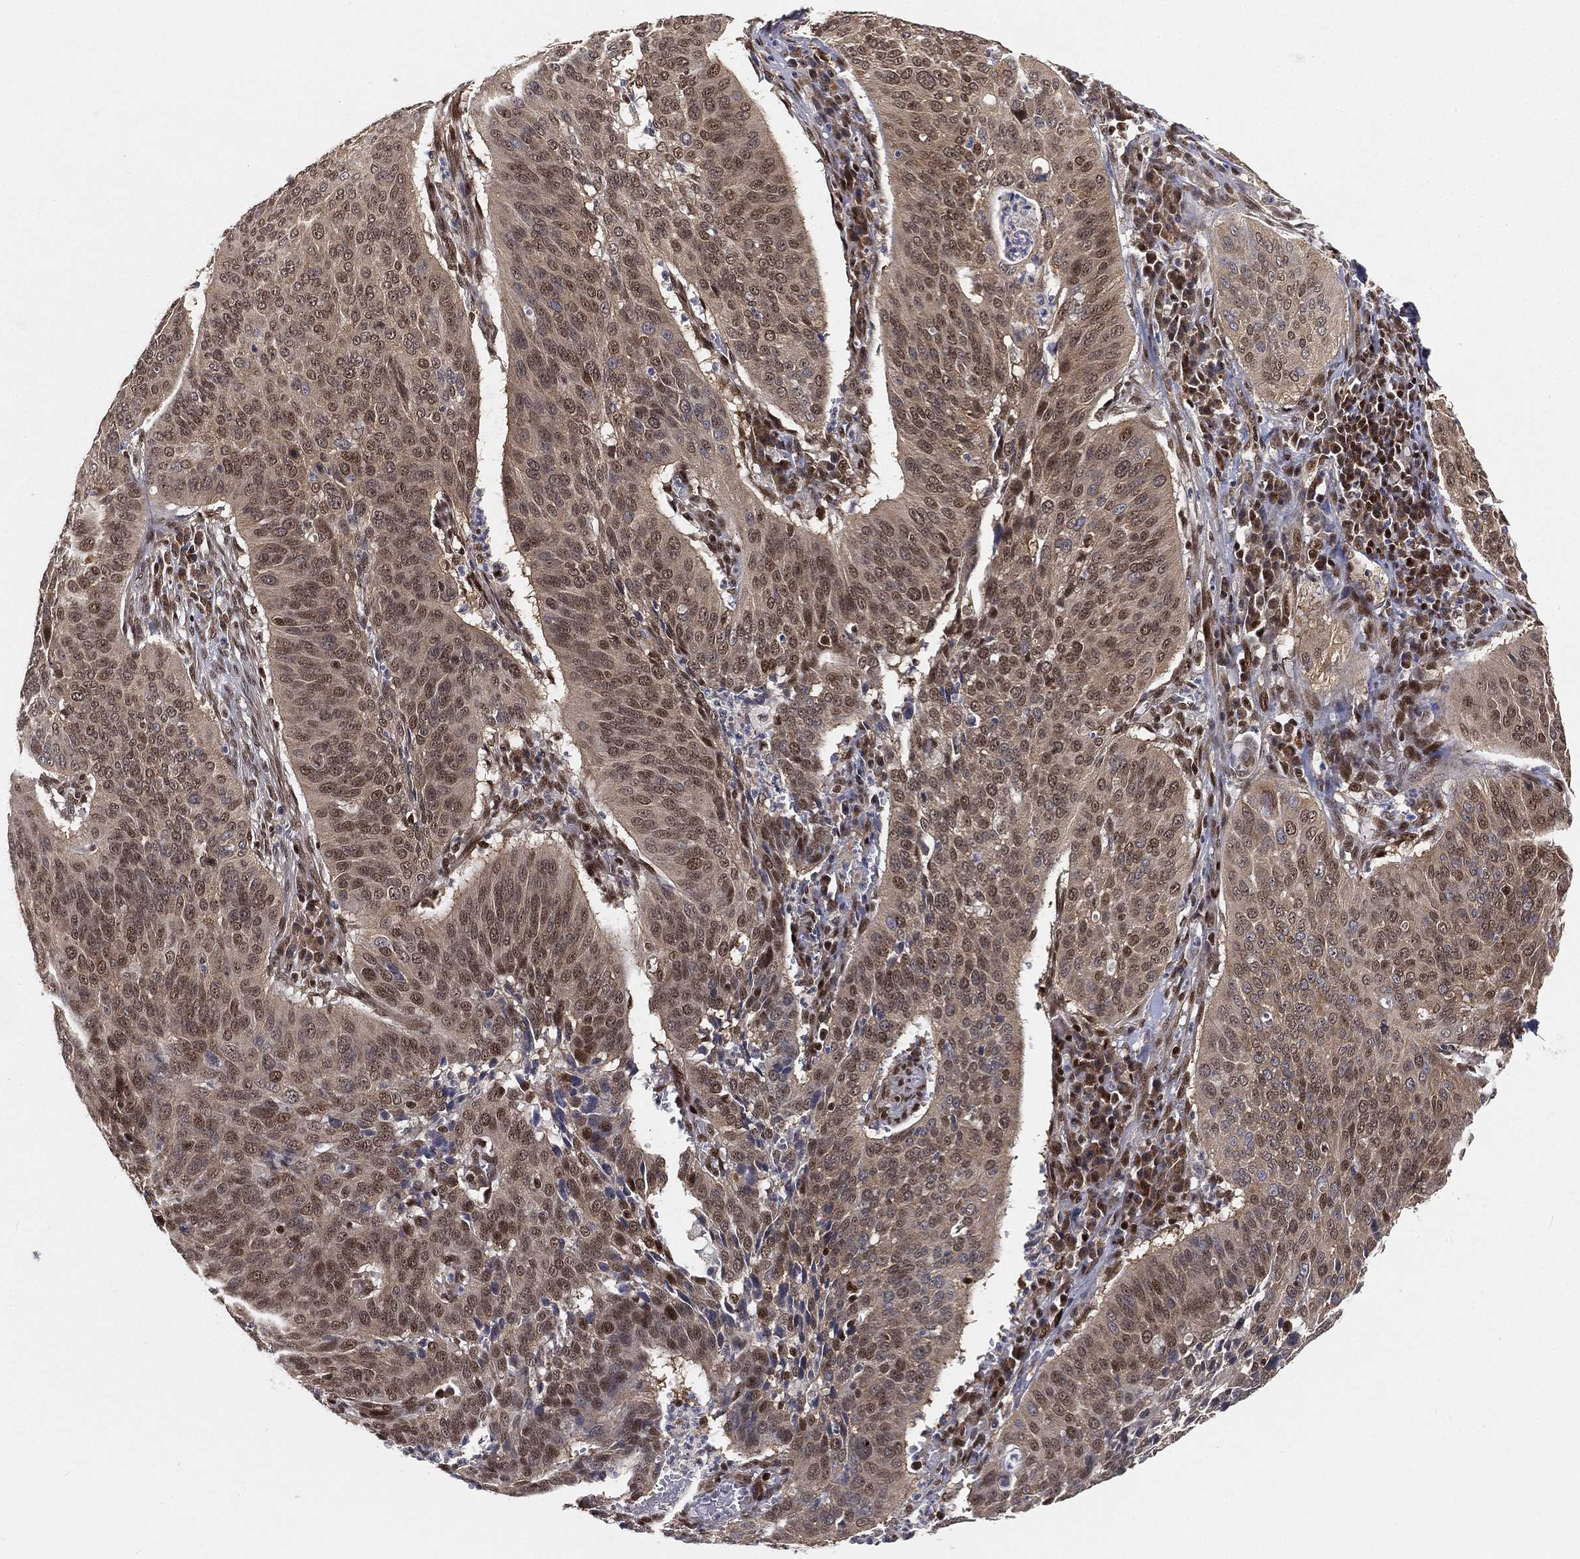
{"staining": {"intensity": "moderate", "quantity": "<25%", "location": "nuclear"}, "tissue": "cervical cancer", "cell_type": "Tumor cells", "image_type": "cancer", "snomed": [{"axis": "morphology", "description": "Normal tissue, NOS"}, {"axis": "morphology", "description": "Squamous cell carcinoma, NOS"}, {"axis": "topography", "description": "Cervix"}], "caption": "Cervical cancer (squamous cell carcinoma) was stained to show a protein in brown. There is low levels of moderate nuclear staining in about <25% of tumor cells.", "gene": "CRTC3", "patient": {"sex": "female", "age": 39}}